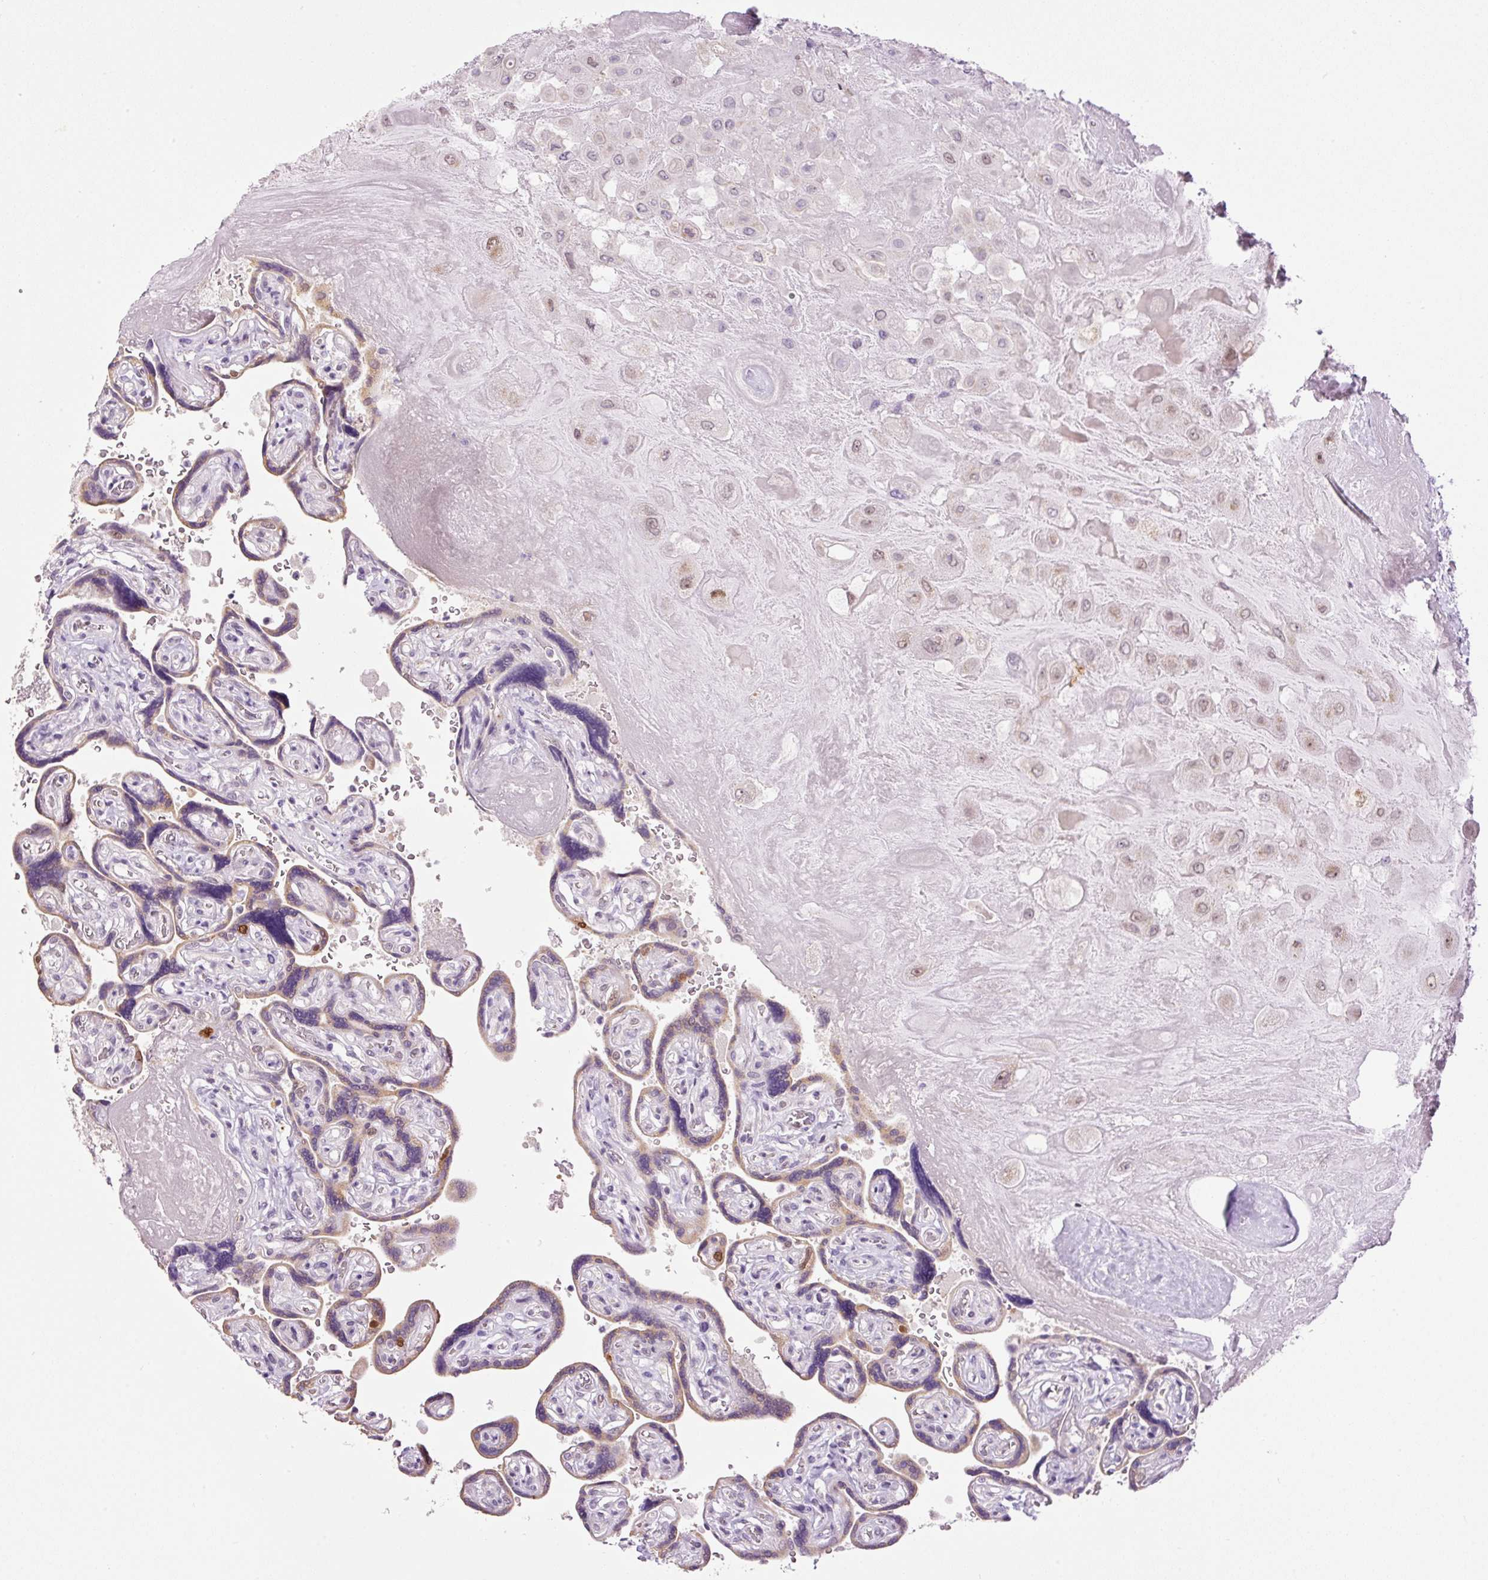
{"staining": {"intensity": "weak", "quantity": "25%-75%", "location": "nuclear"}, "tissue": "placenta", "cell_type": "Decidual cells", "image_type": "normal", "snomed": [{"axis": "morphology", "description": "Normal tissue, NOS"}, {"axis": "topography", "description": "Placenta"}], "caption": "Protein expression analysis of normal placenta displays weak nuclear expression in approximately 25%-75% of decidual cells.", "gene": "KPNA2", "patient": {"sex": "female", "age": 32}}